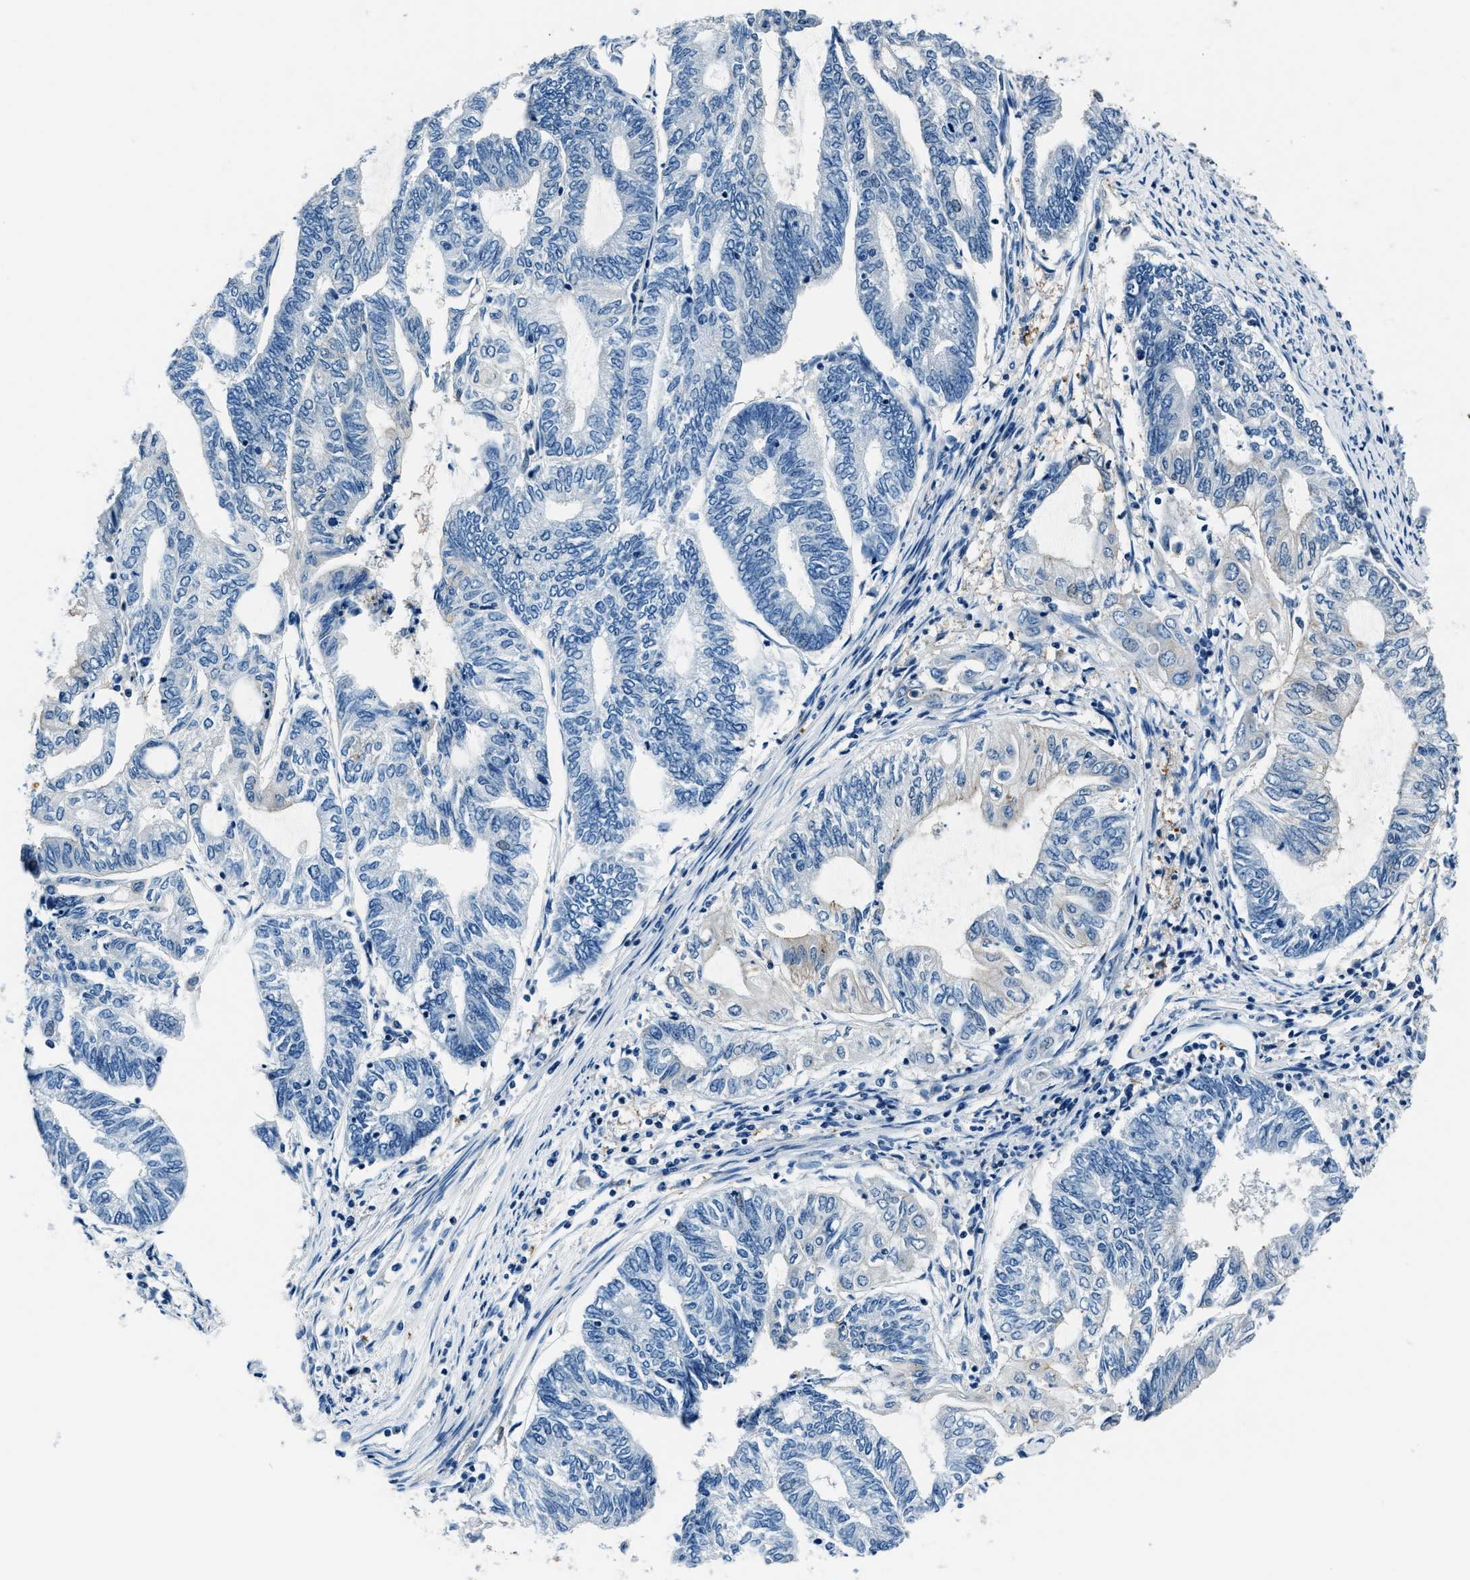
{"staining": {"intensity": "negative", "quantity": "none", "location": "none"}, "tissue": "endometrial cancer", "cell_type": "Tumor cells", "image_type": "cancer", "snomed": [{"axis": "morphology", "description": "Adenocarcinoma, NOS"}, {"axis": "topography", "description": "Uterus"}, {"axis": "topography", "description": "Endometrium"}], "caption": "Photomicrograph shows no protein positivity in tumor cells of endometrial cancer (adenocarcinoma) tissue. Nuclei are stained in blue.", "gene": "PTPDC1", "patient": {"sex": "female", "age": 70}}